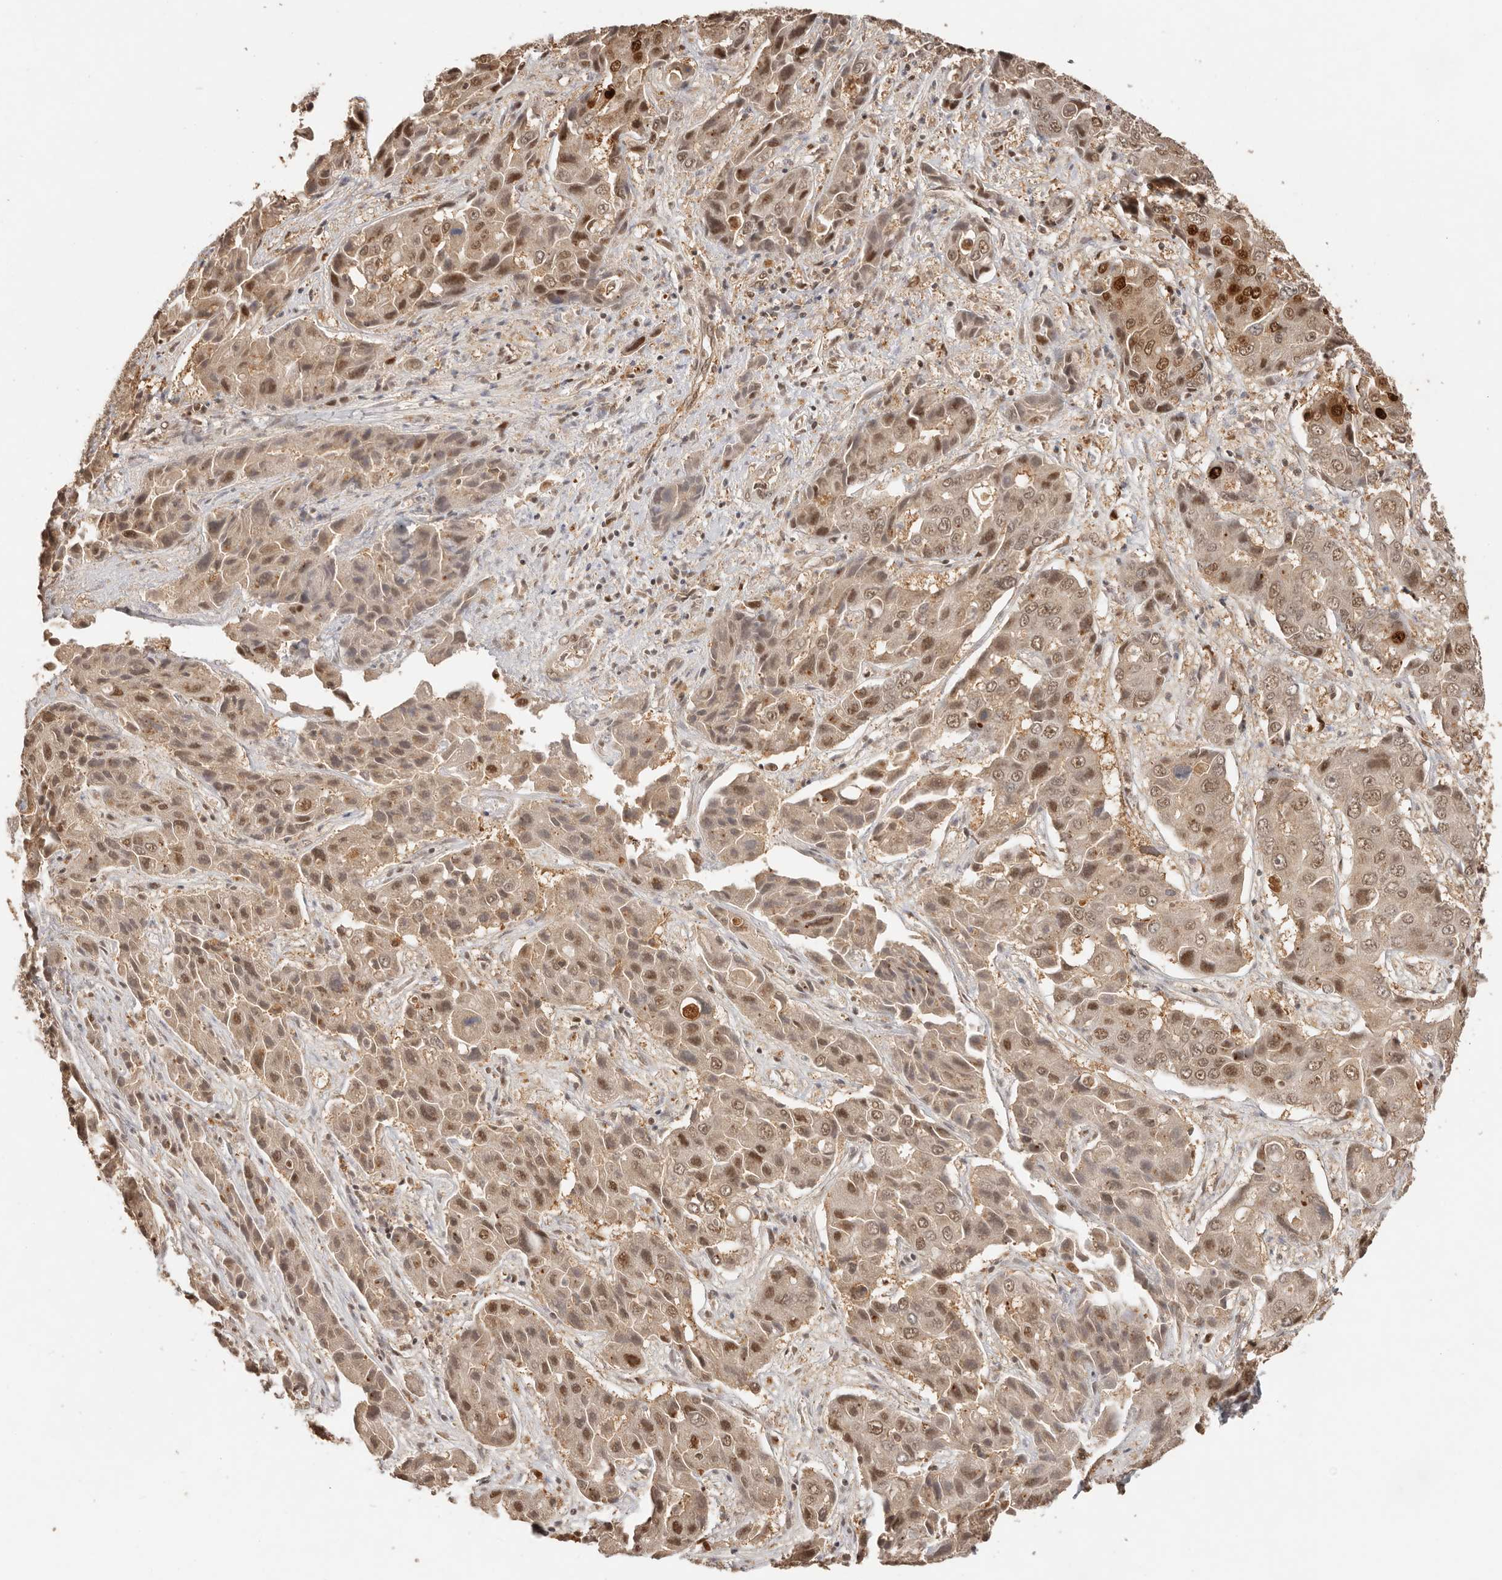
{"staining": {"intensity": "moderate", "quantity": ">75%", "location": "nuclear"}, "tissue": "liver cancer", "cell_type": "Tumor cells", "image_type": "cancer", "snomed": [{"axis": "morphology", "description": "Cholangiocarcinoma"}, {"axis": "topography", "description": "Liver"}], "caption": "Liver cholangiocarcinoma tissue reveals moderate nuclear staining in approximately >75% of tumor cells", "gene": "PSMA5", "patient": {"sex": "male", "age": 67}}